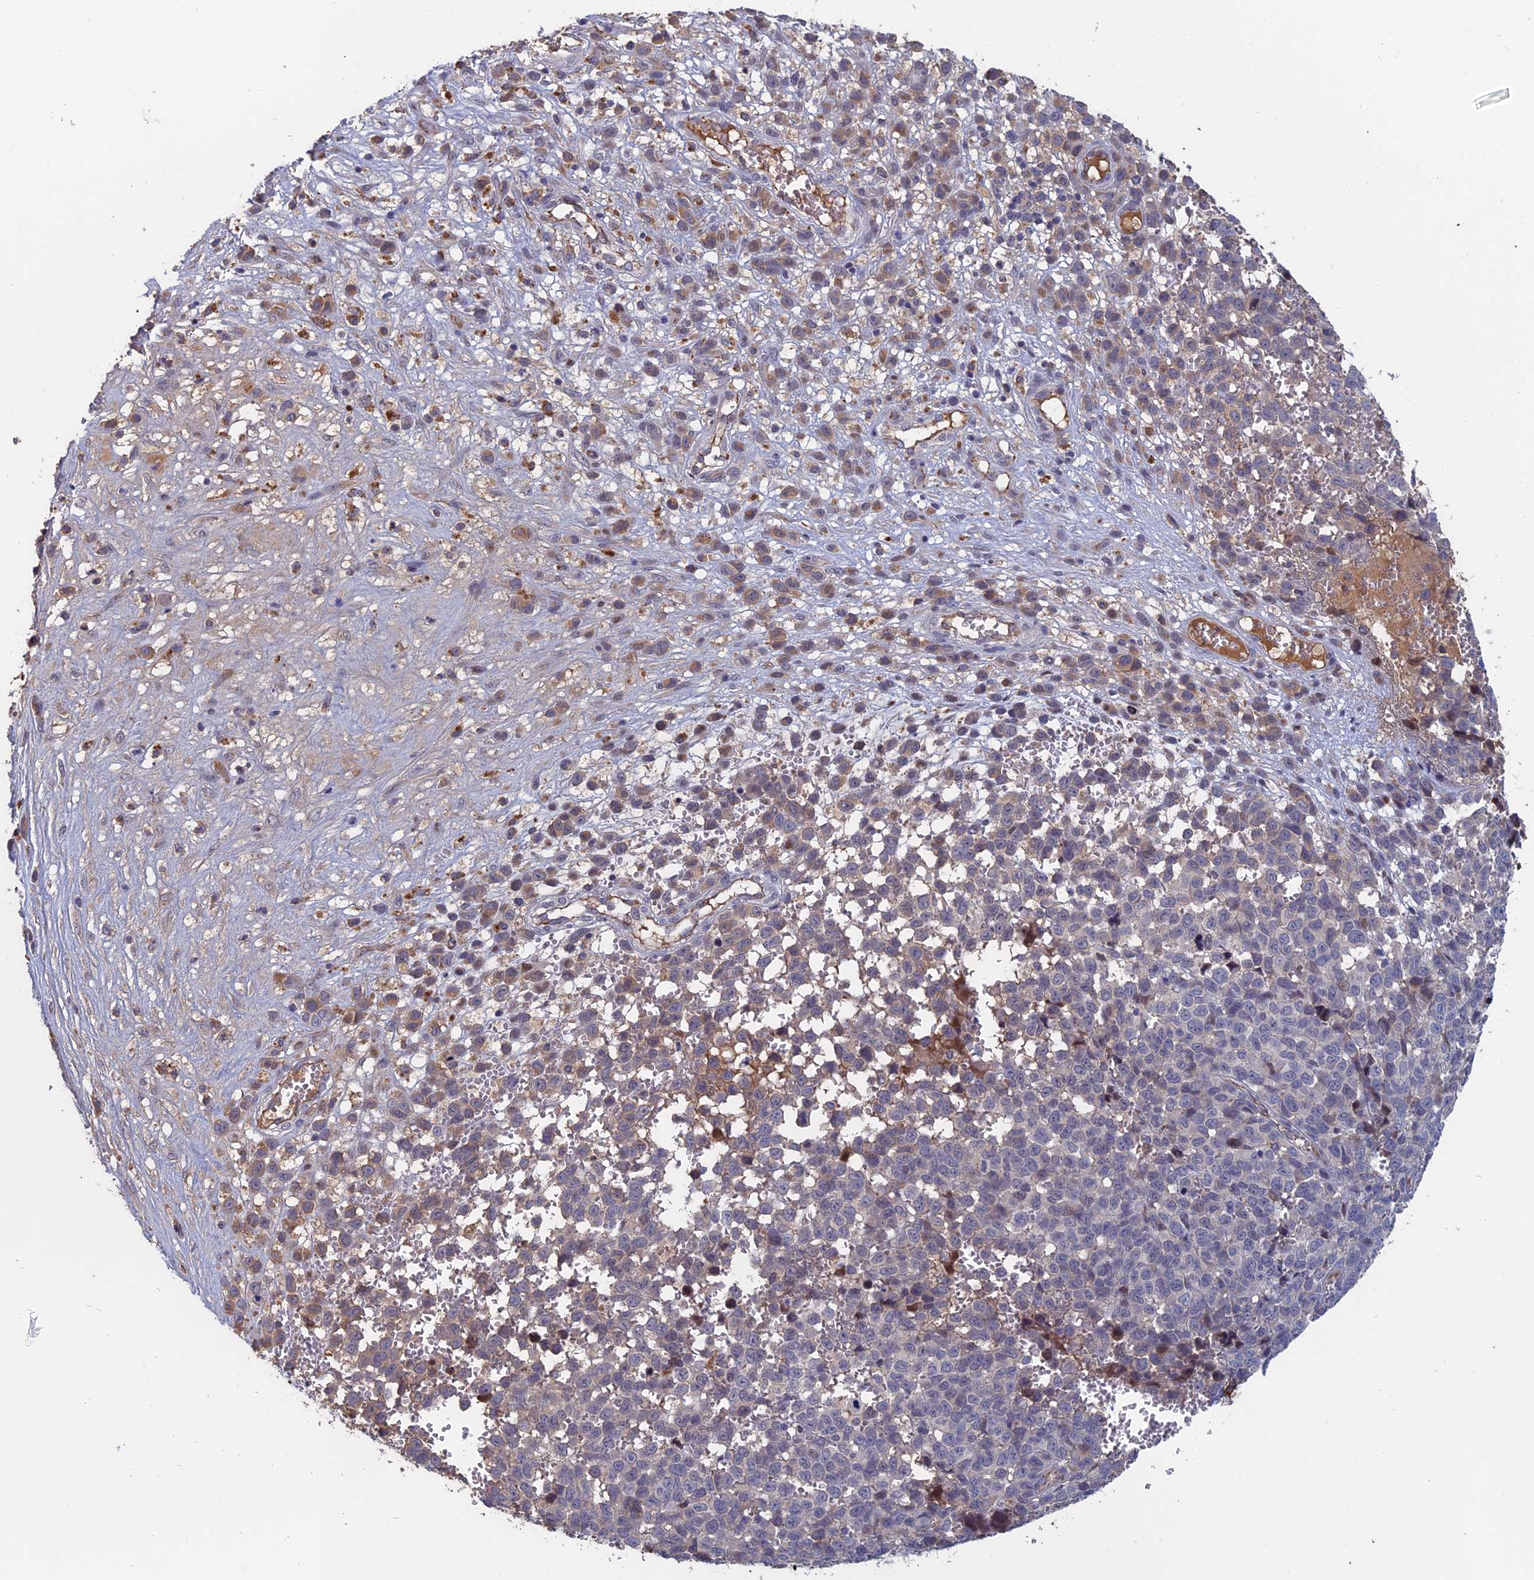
{"staining": {"intensity": "negative", "quantity": "none", "location": "none"}, "tissue": "melanoma", "cell_type": "Tumor cells", "image_type": "cancer", "snomed": [{"axis": "morphology", "description": "Malignant melanoma, NOS"}, {"axis": "topography", "description": "Nose, NOS"}], "caption": "There is no significant expression in tumor cells of malignant melanoma. (Stains: DAB (3,3'-diaminobenzidine) IHC with hematoxylin counter stain, Microscopy: brightfield microscopy at high magnification).", "gene": "SLC33A1", "patient": {"sex": "female", "age": 48}}